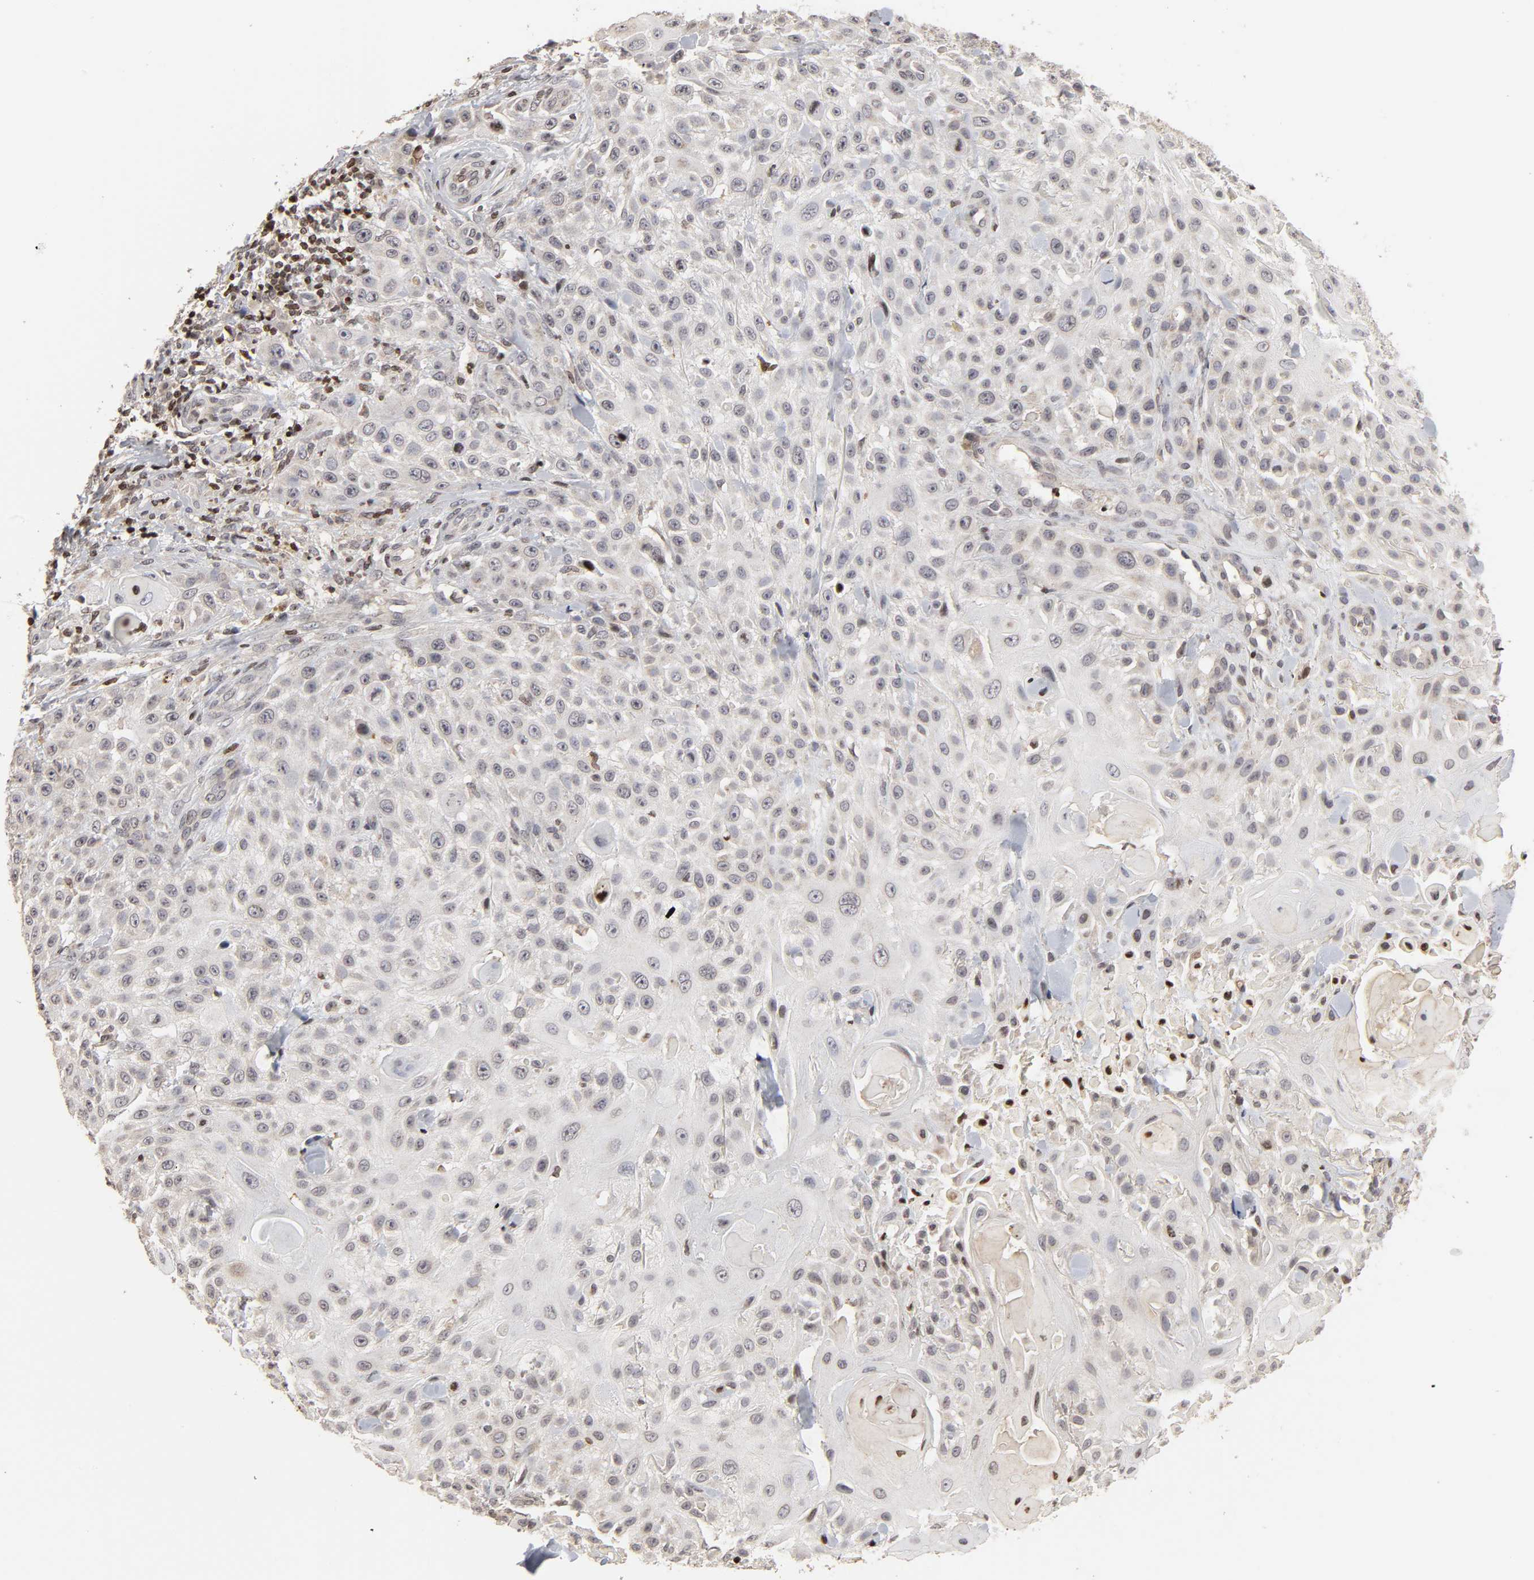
{"staining": {"intensity": "weak", "quantity": "<25%", "location": "cytoplasmic/membranous"}, "tissue": "skin cancer", "cell_type": "Tumor cells", "image_type": "cancer", "snomed": [{"axis": "morphology", "description": "Squamous cell carcinoma, NOS"}, {"axis": "topography", "description": "Skin"}], "caption": "This is an immunohistochemistry (IHC) micrograph of human skin cancer (squamous cell carcinoma). There is no positivity in tumor cells.", "gene": "ZNF473", "patient": {"sex": "female", "age": 42}}